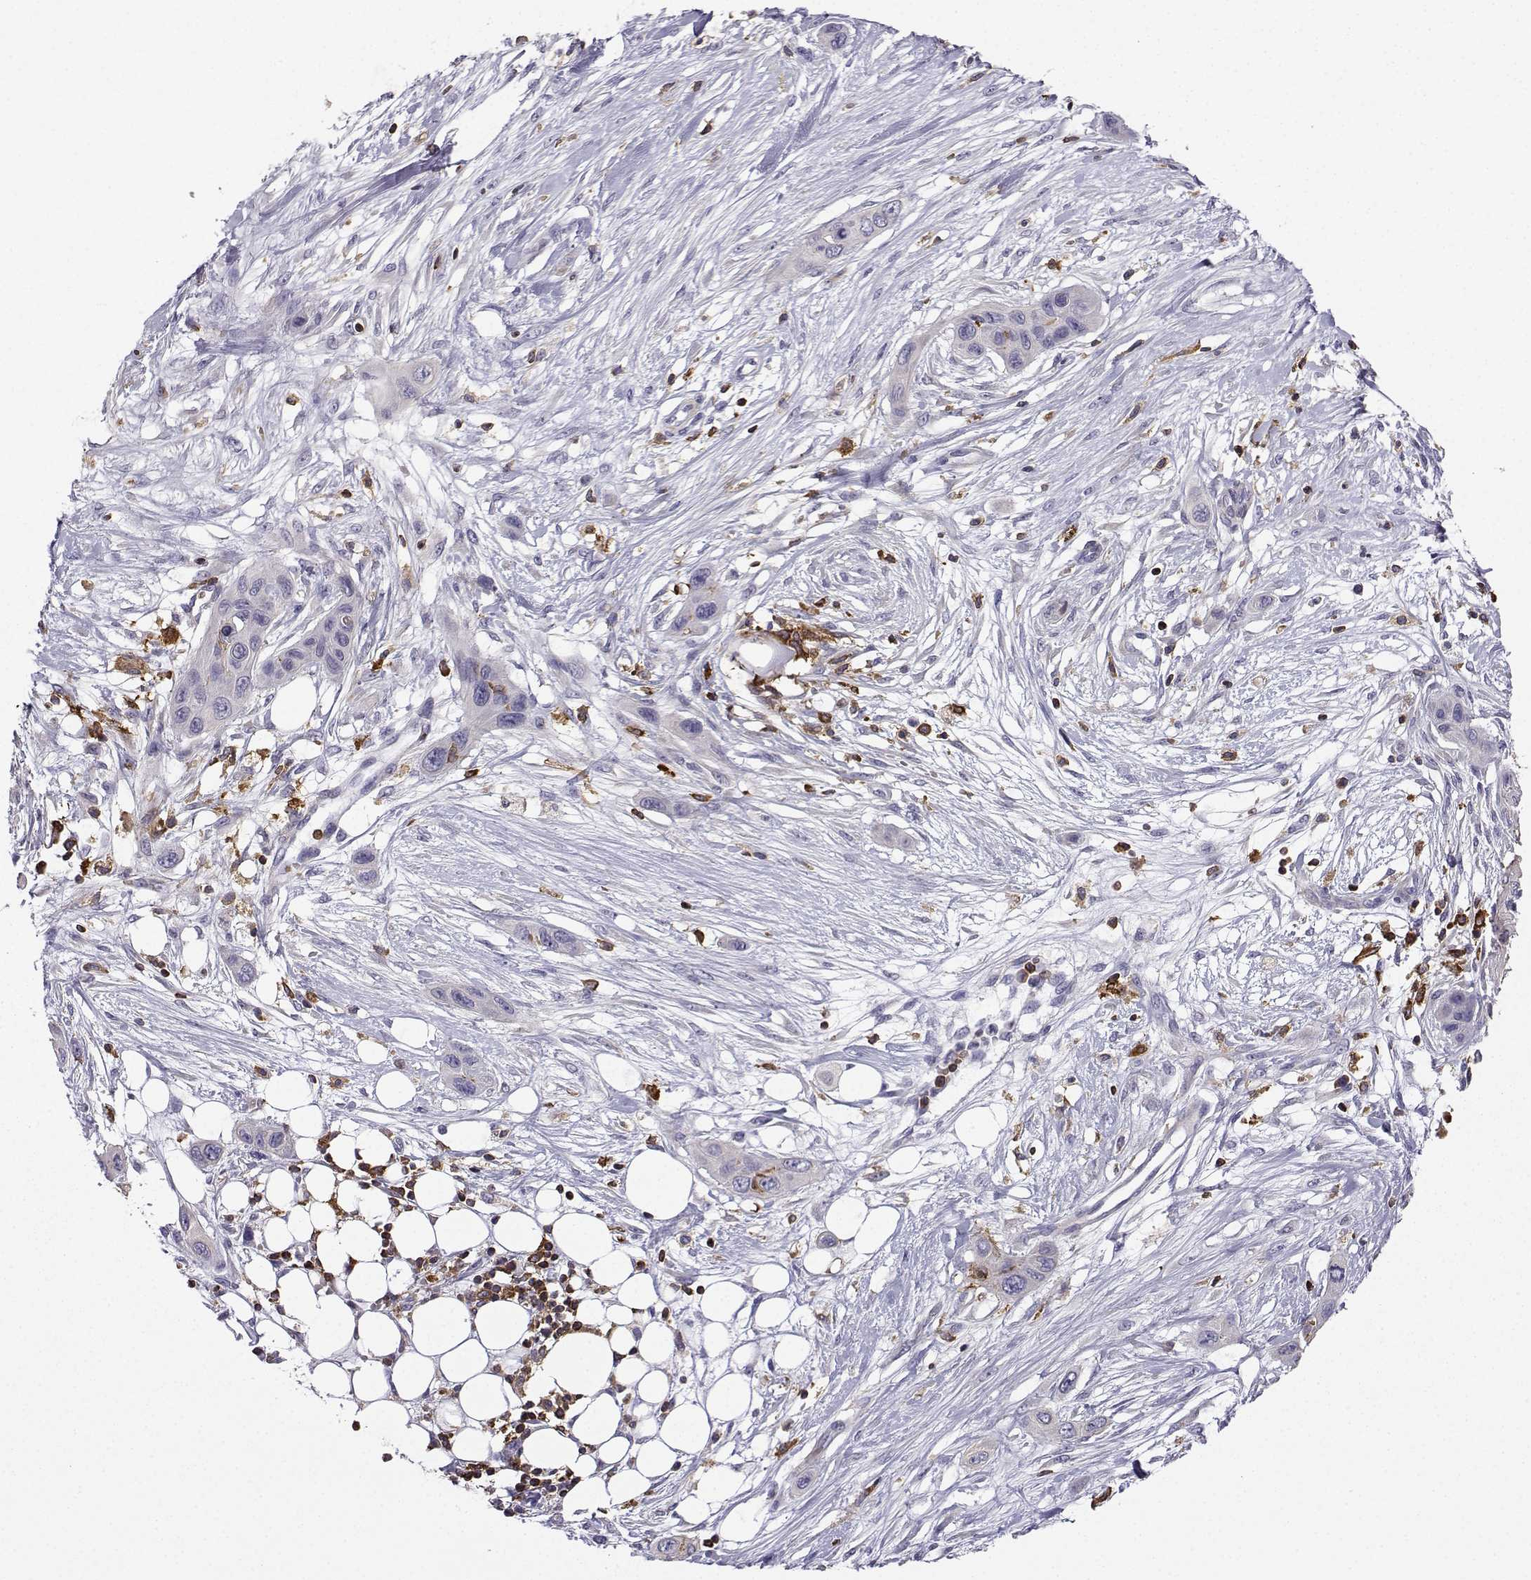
{"staining": {"intensity": "negative", "quantity": "none", "location": "none"}, "tissue": "skin cancer", "cell_type": "Tumor cells", "image_type": "cancer", "snomed": [{"axis": "morphology", "description": "Squamous cell carcinoma, NOS"}, {"axis": "topography", "description": "Skin"}], "caption": "This is a histopathology image of IHC staining of skin cancer (squamous cell carcinoma), which shows no staining in tumor cells.", "gene": "DOCK10", "patient": {"sex": "male", "age": 79}}